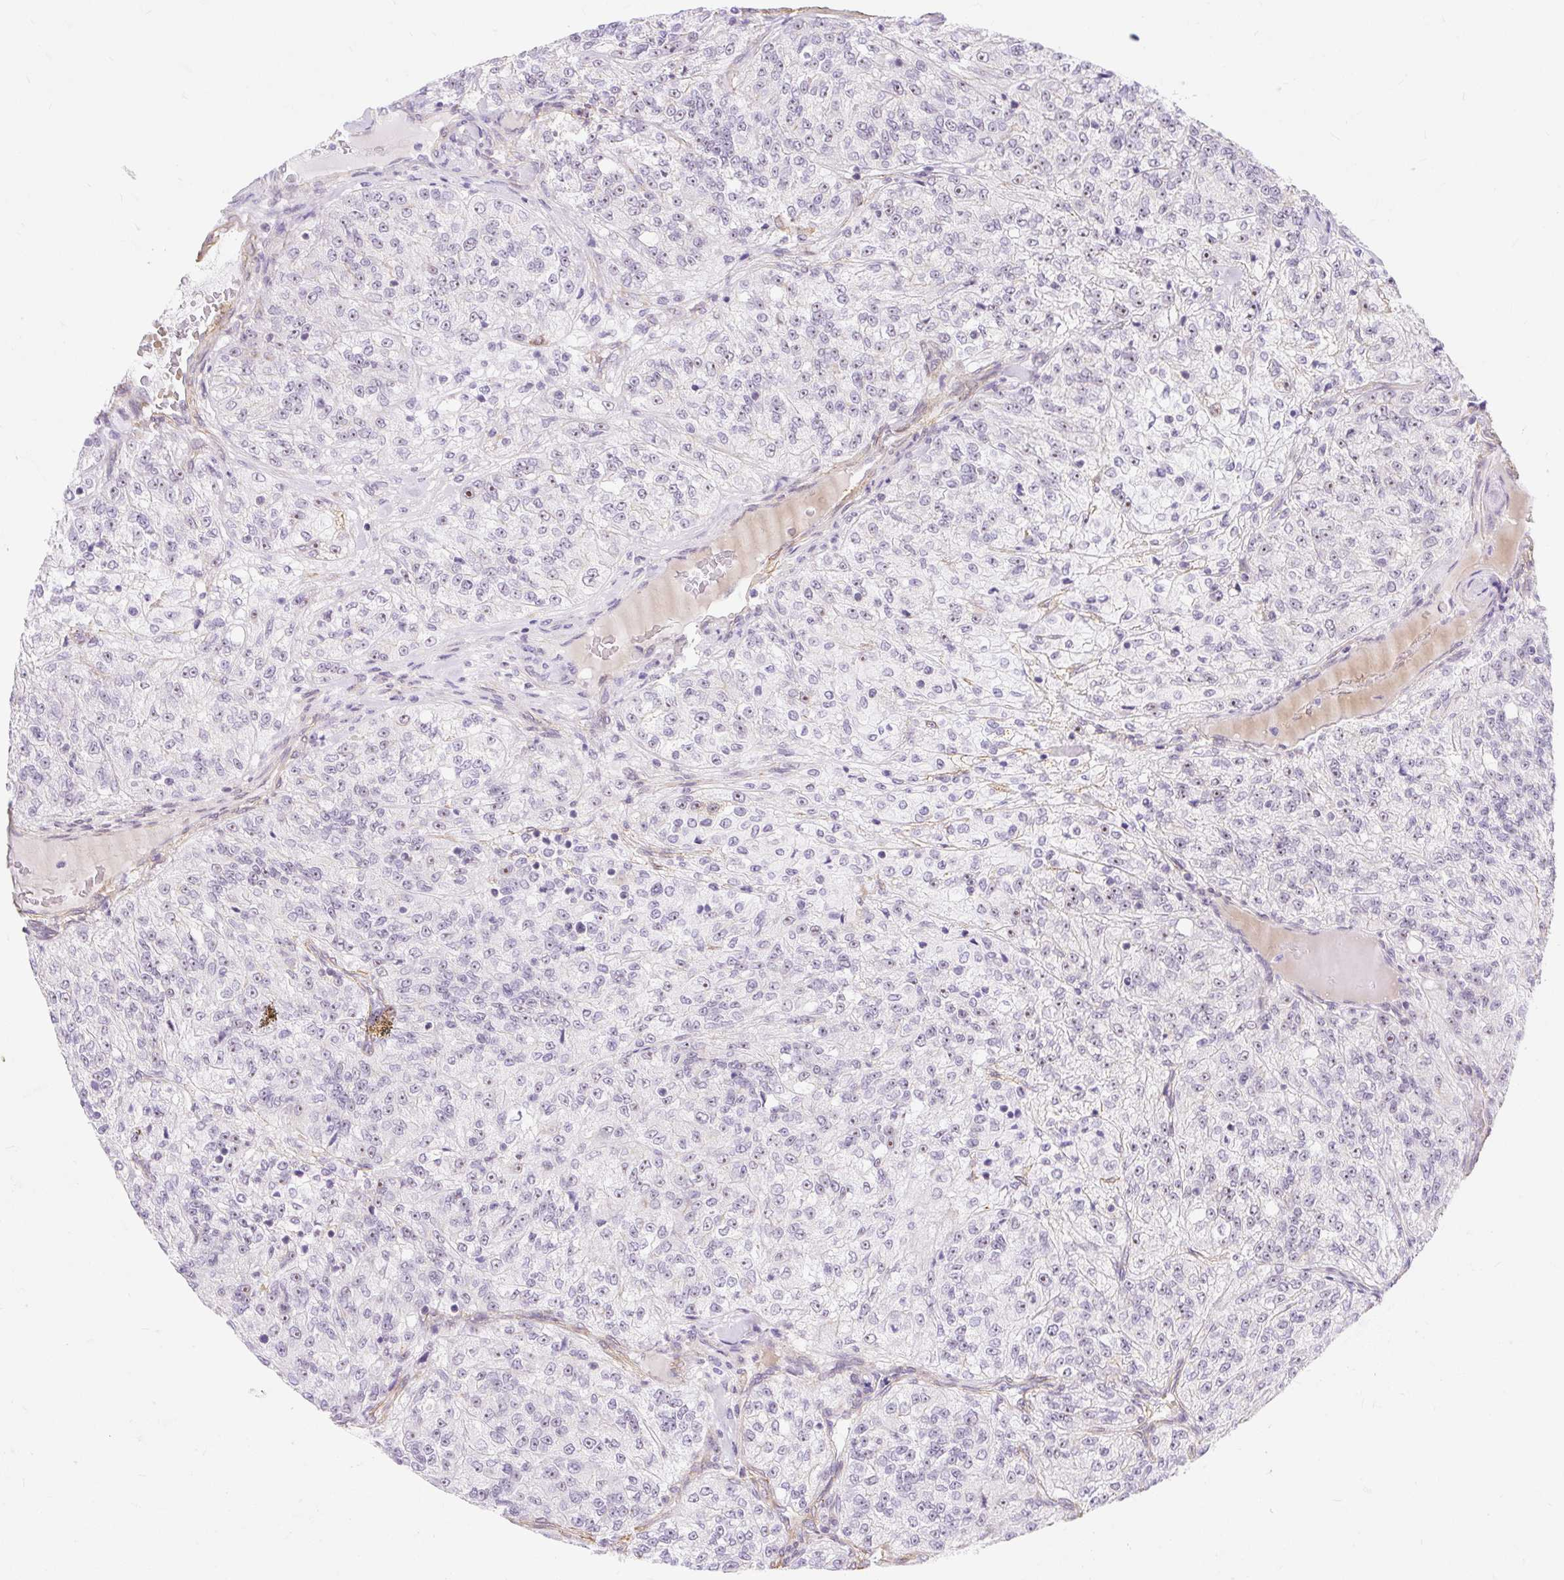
{"staining": {"intensity": "moderate", "quantity": "25%-75%", "location": "nuclear"}, "tissue": "renal cancer", "cell_type": "Tumor cells", "image_type": "cancer", "snomed": [{"axis": "morphology", "description": "Adenocarcinoma, NOS"}, {"axis": "topography", "description": "Kidney"}], "caption": "Tumor cells reveal medium levels of moderate nuclear staining in about 25%-75% of cells in human renal cancer (adenocarcinoma).", "gene": "OBP2A", "patient": {"sex": "female", "age": 63}}